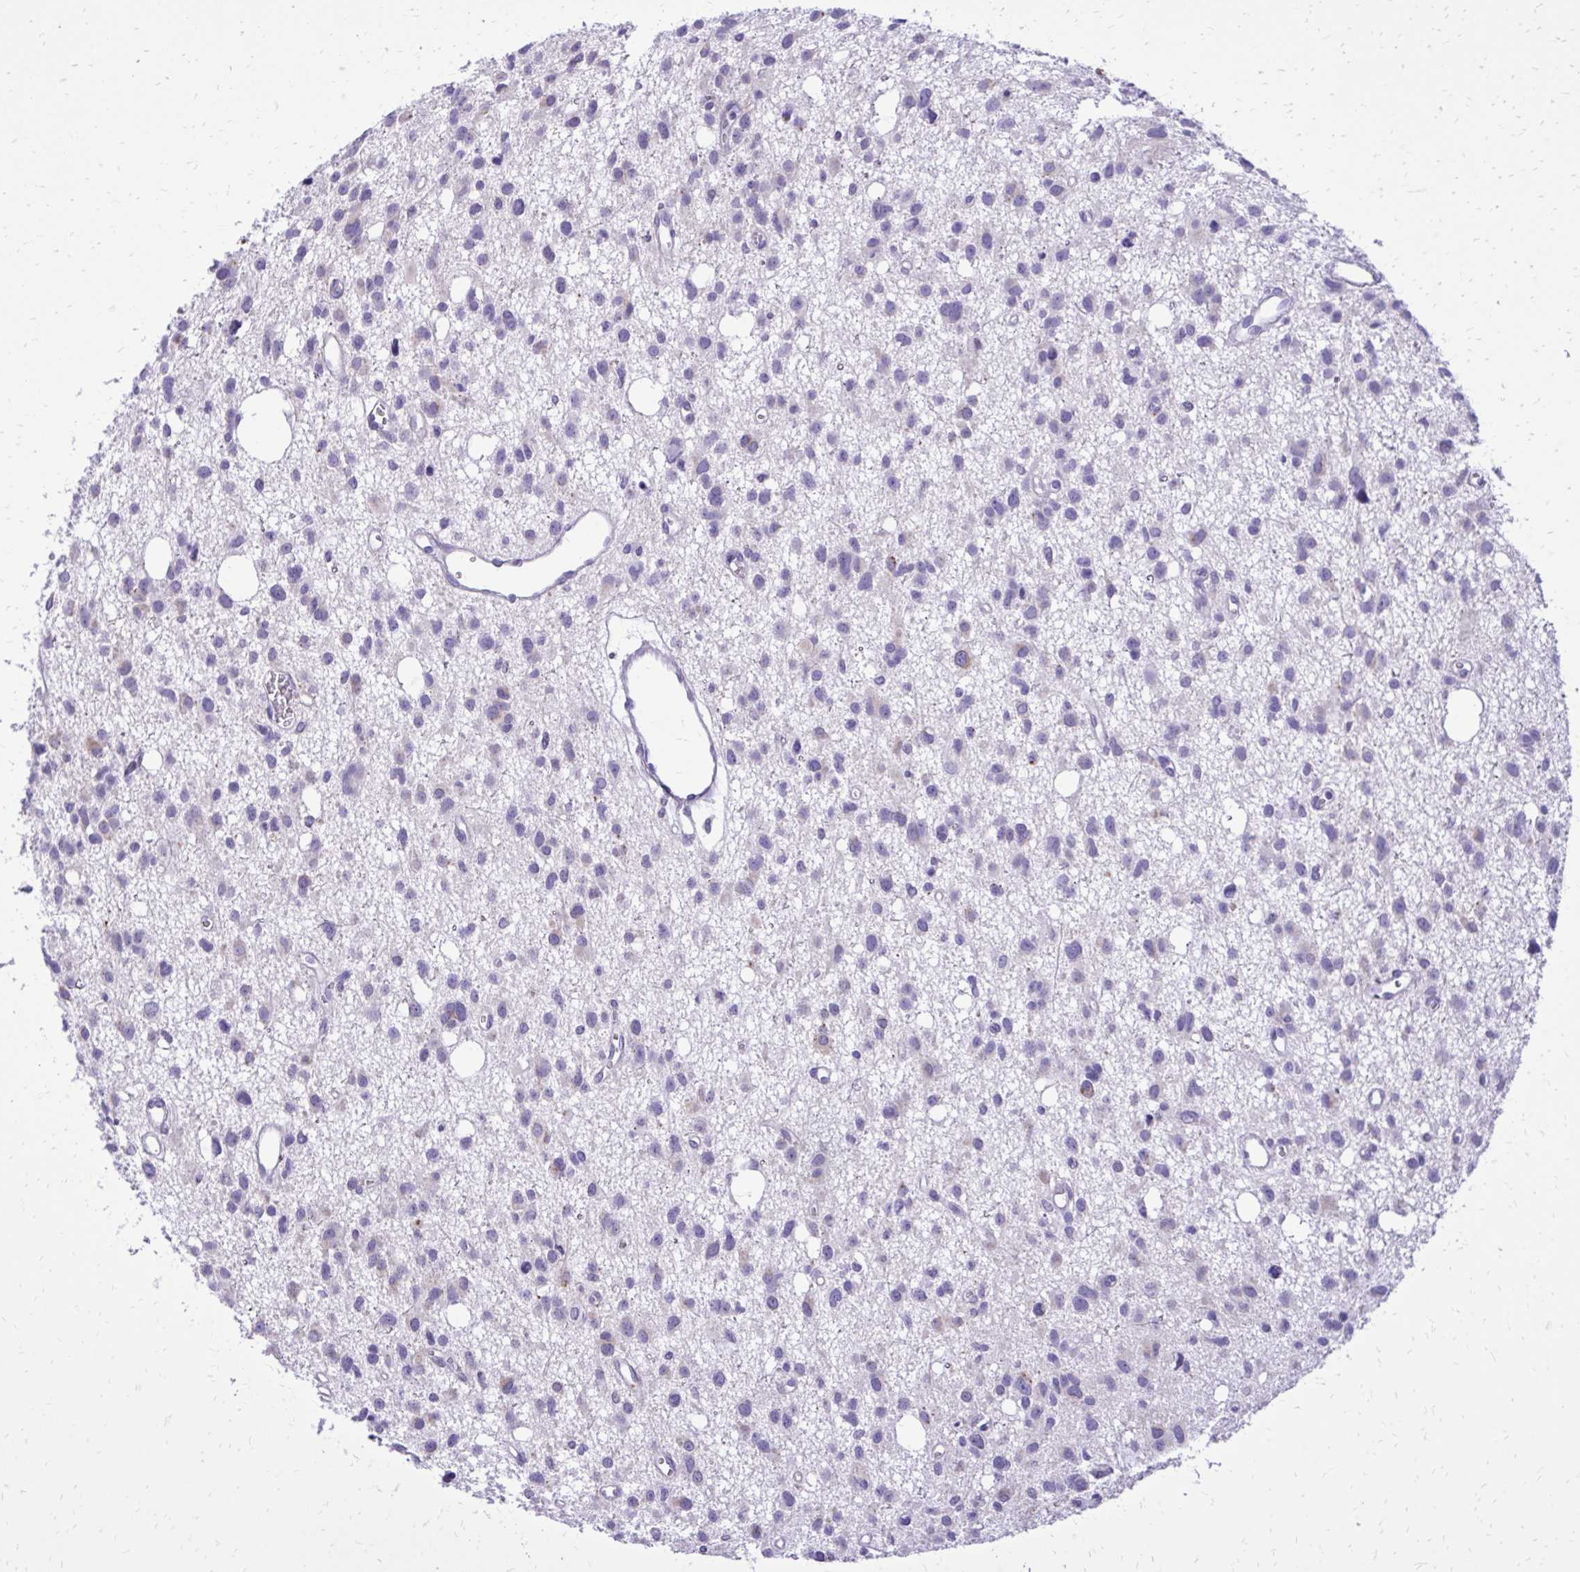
{"staining": {"intensity": "negative", "quantity": "none", "location": "none"}, "tissue": "glioma", "cell_type": "Tumor cells", "image_type": "cancer", "snomed": [{"axis": "morphology", "description": "Glioma, malignant, High grade"}, {"axis": "topography", "description": "Brain"}], "caption": "Glioma stained for a protein using immunohistochemistry (IHC) reveals no expression tumor cells.", "gene": "CAT", "patient": {"sex": "male", "age": 23}}